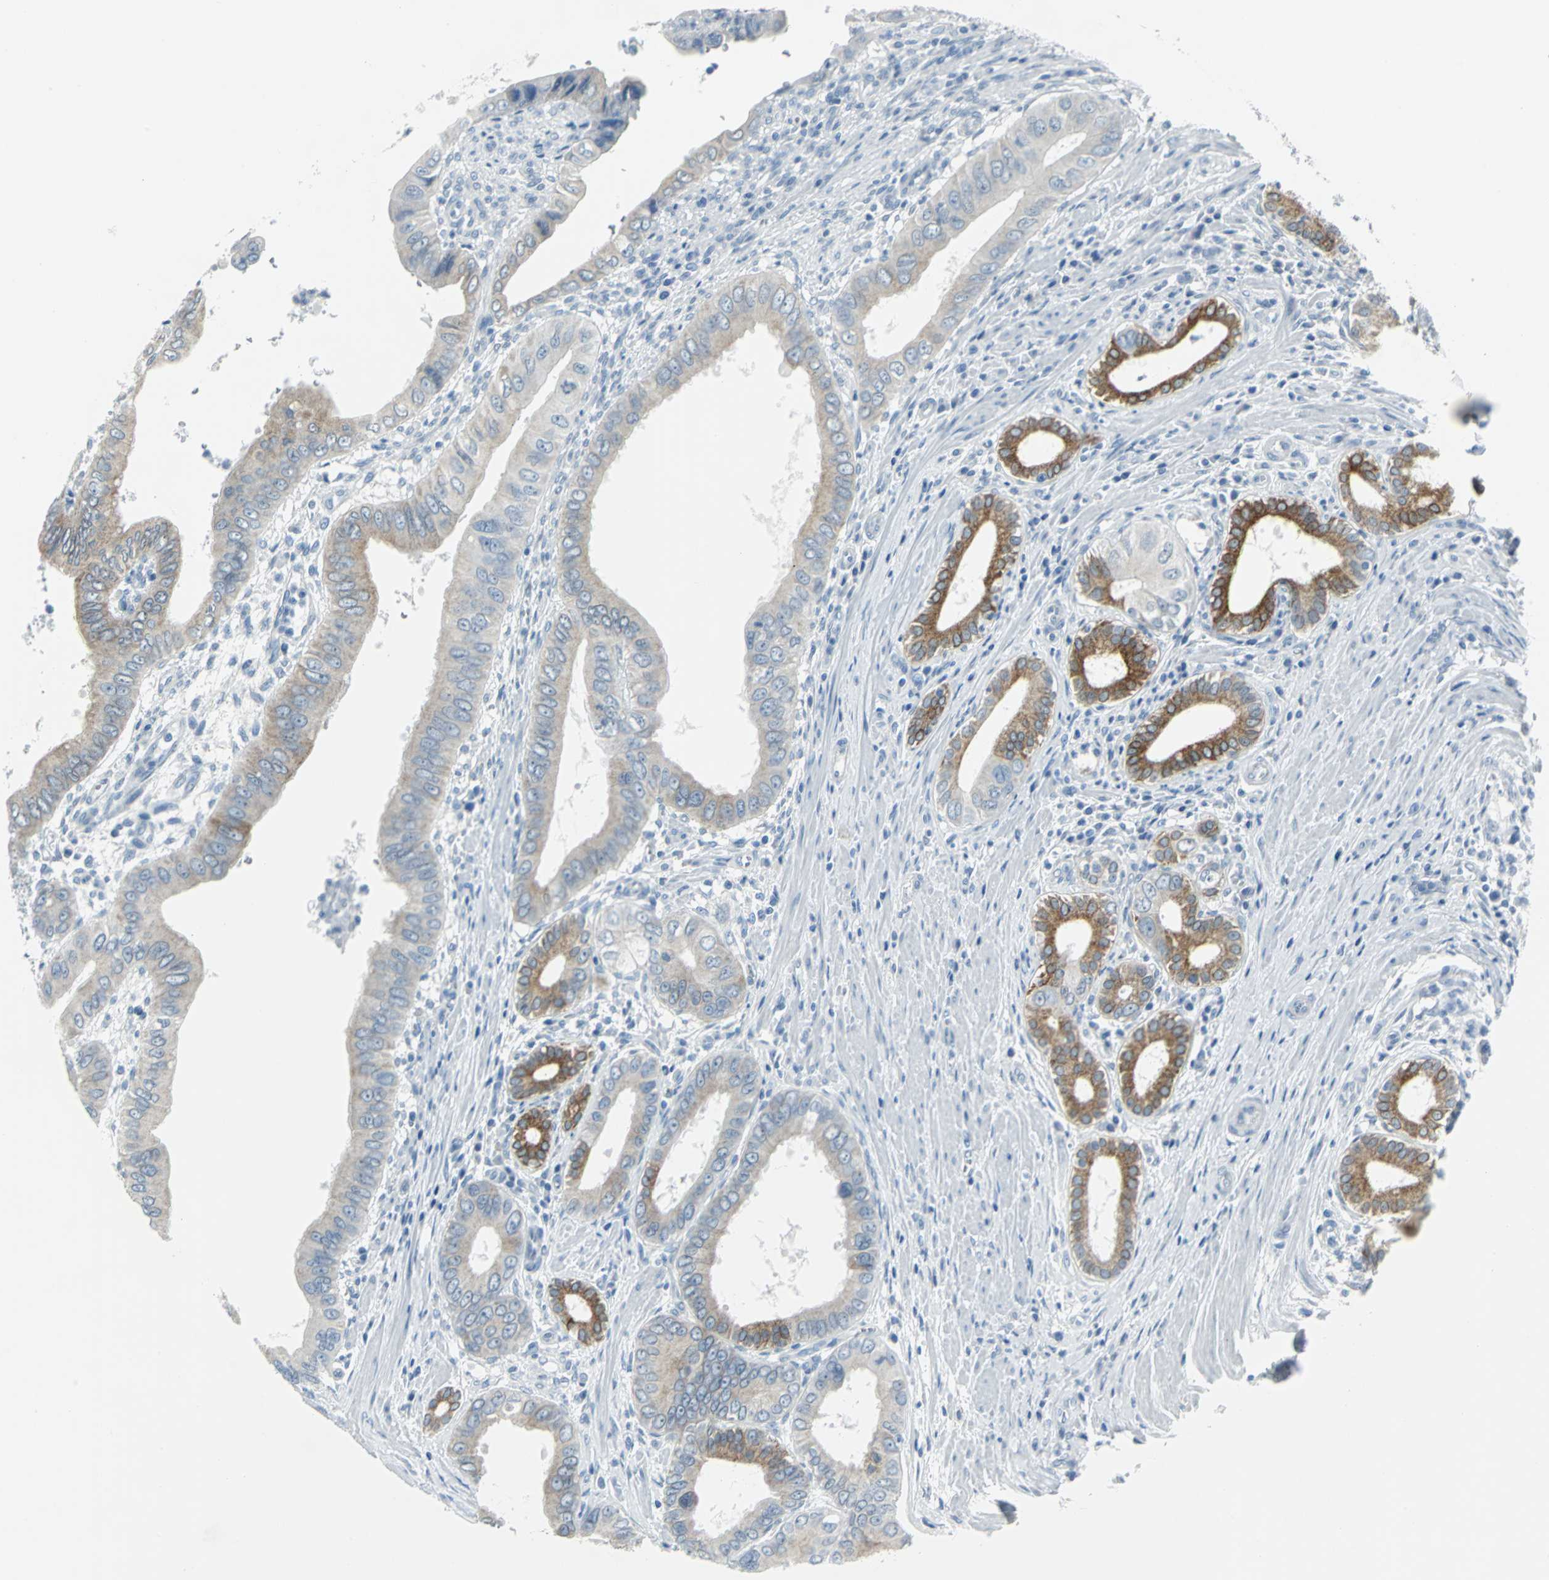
{"staining": {"intensity": "weak", "quantity": "<25%", "location": "cytoplasmic/membranous"}, "tissue": "pancreatic cancer", "cell_type": "Tumor cells", "image_type": "cancer", "snomed": [{"axis": "morphology", "description": "Normal tissue, NOS"}, {"axis": "topography", "description": "Lymph node"}], "caption": "Tumor cells are negative for protein expression in human pancreatic cancer.", "gene": "CYB5A", "patient": {"sex": "male", "age": 50}}